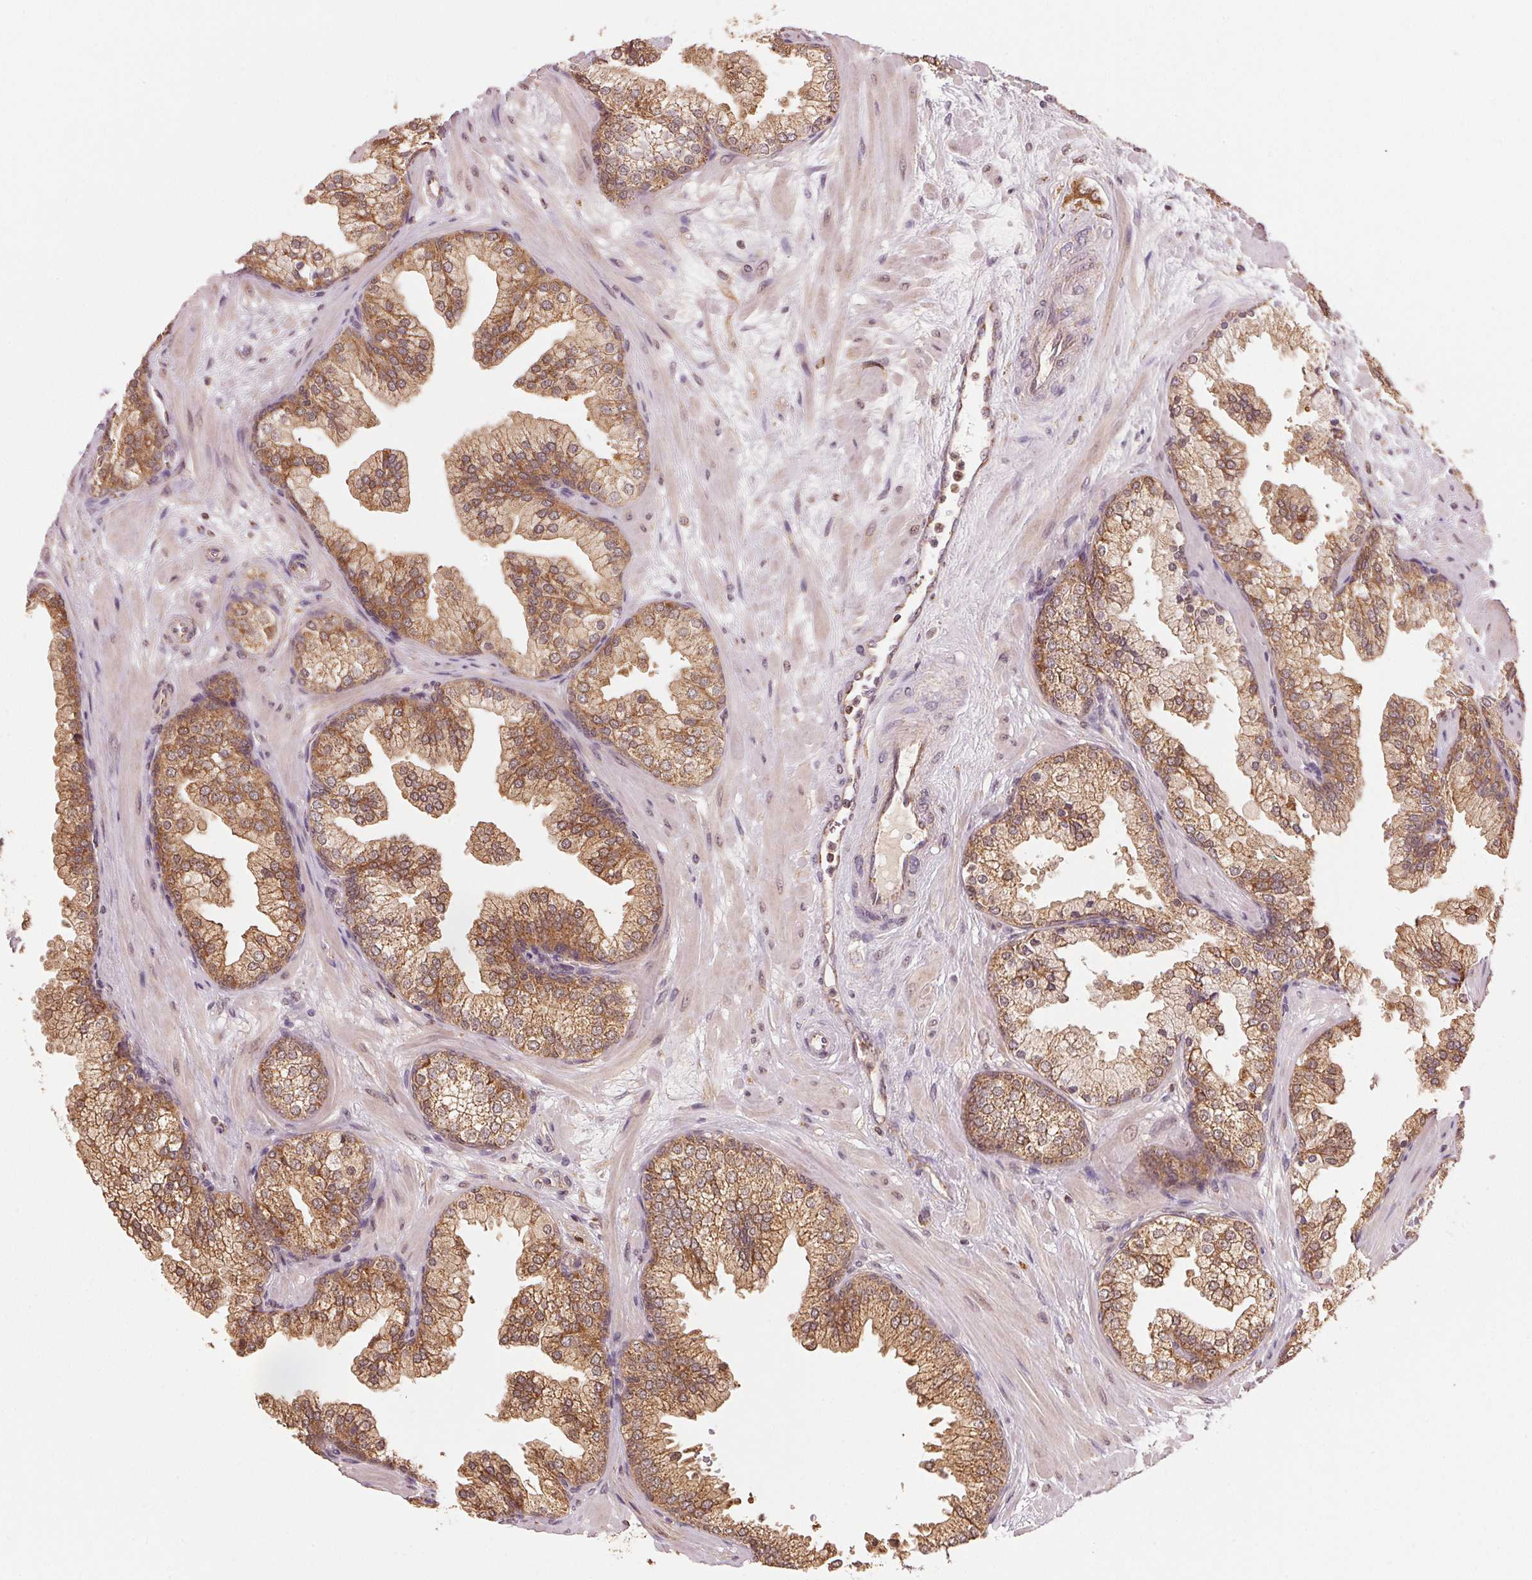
{"staining": {"intensity": "moderate", "quantity": ">75%", "location": "cytoplasmic/membranous"}, "tissue": "prostate", "cell_type": "Glandular cells", "image_type": "normal", "snomed": [{"axis": "morphology", "description": "Normal tissue, NOS"}, {"axis": "topography", "description": "Prostate"}, {"axis": "topography", "description": "Peripheral nerve tissue"}], "caption": "IHC of unremarkable prostate shows medium levels of moderate cytoplasmic/membranous expression in about >75% of glandular cells.", "gene": "ARHGAP6", "patient": {"sex": "male", "age": 61}}